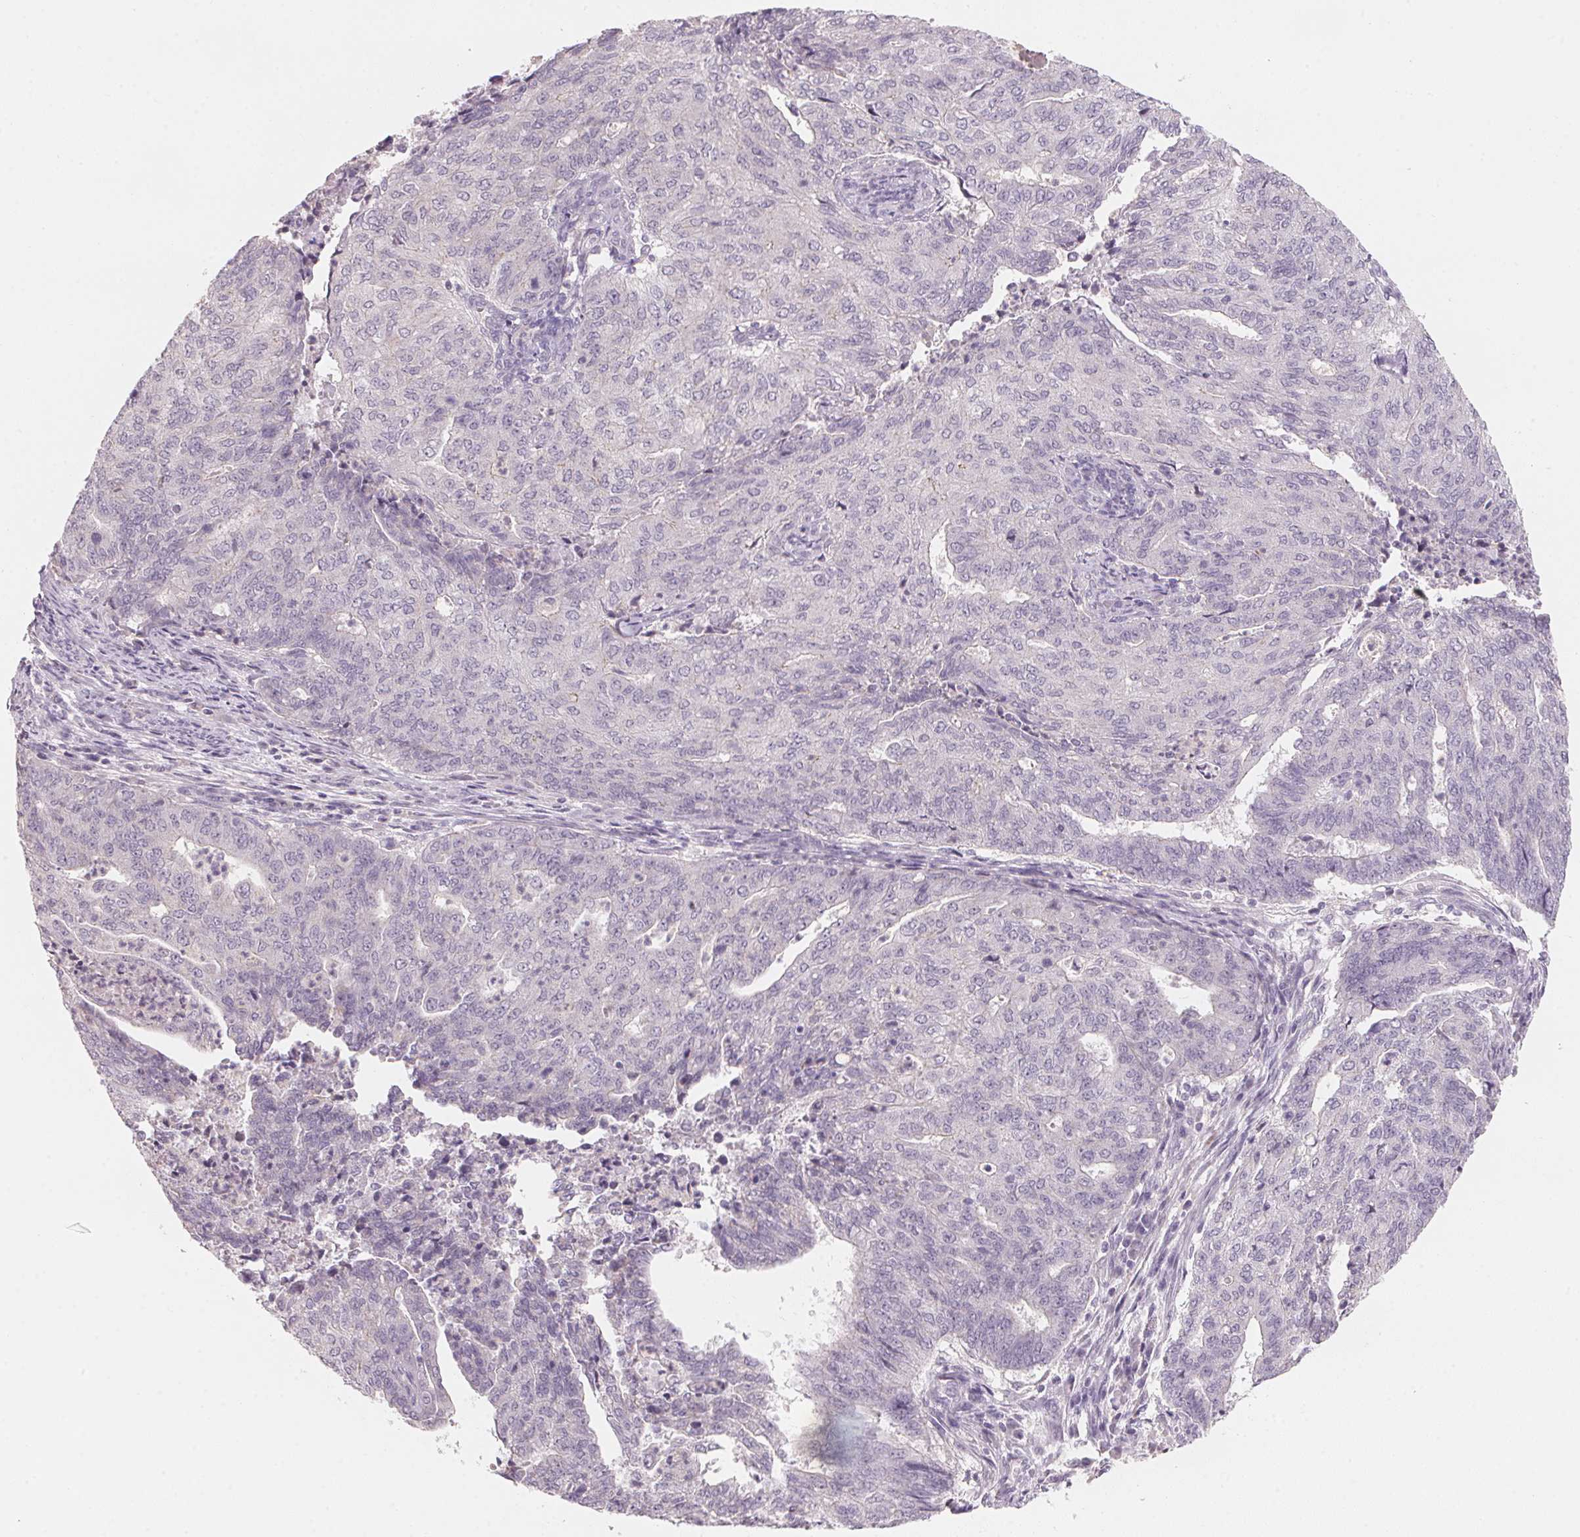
{"staining": {"intensity": "negative", "quantity": "none", "location": "none"}, "tissue": "endometrial cancer", "cell_type": "Tumor cells", "image_type": "cancer", "snomed": [{"axis": "morphology", "description": "Adenocarcinoma, NOS"}, {"axis": "topography", "description": "Endometrium"}], "caption": "Immunohistochemistry (IHC) histopathology image of human endometrial cancer (adenocarcinoma) stained for a protein (brown), which exhibits no expression in tumor cells.", "gene": "ANKRD31", "patient": {"sex": "female", "age": 82}}